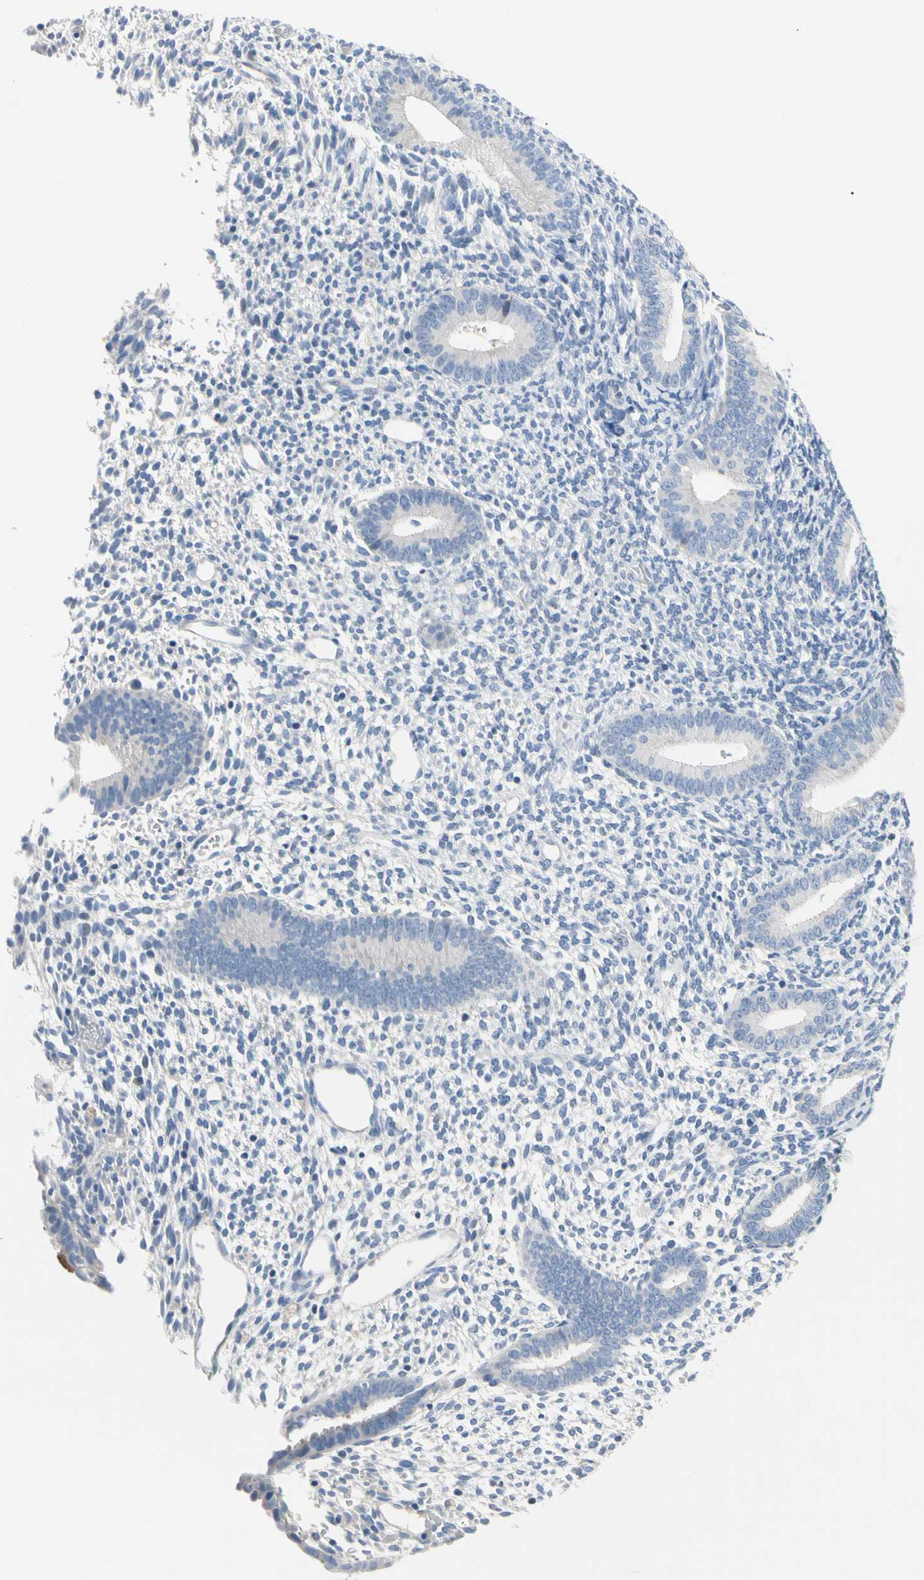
{"staining": {"intensity": "negative", "quantity": "none", "location": "none"}, "tissue": "endometrium", "cell_type": "Cells in endometrial stroma", "image_type": "normal", "snomed": [{"axis": "morphology", "description": "Normal tissue, NOS"}, {"axis": "topography", "description": "Smooth muscle"}, {"axis": "topography", "description": "Endometrium"}], "caption": "This is an immunohistochemistry (IHC) histopathology image of benign endometrium. There is no expression in cells in endometrial stroma.", "gene": "MARK1", "patient": {"sex": "female", "age": 57}}